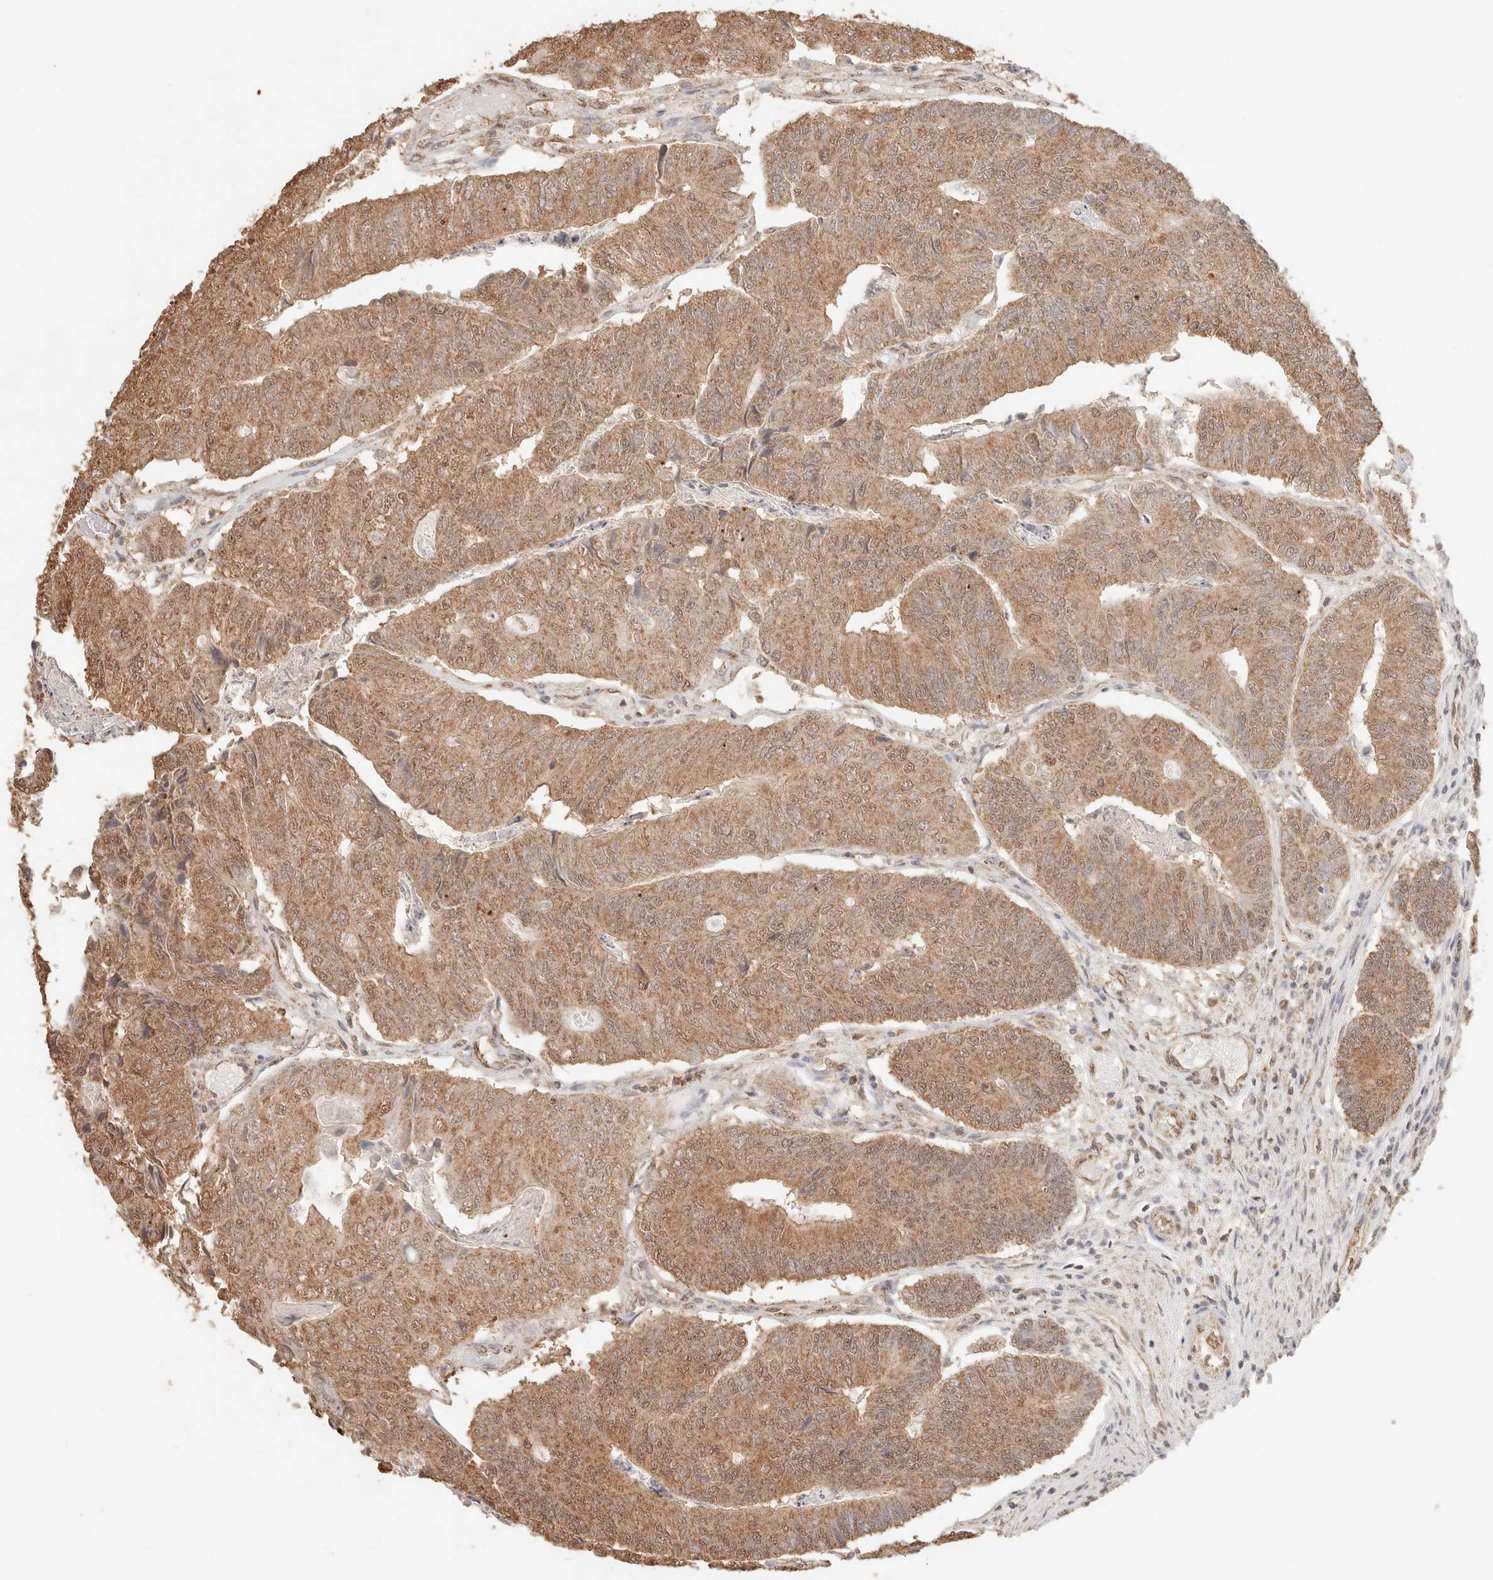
{"staining": {"intensity": "moderate", "quantity": ">75%", "location": "cytoplasmic/membranous,nuclear"}, "tissue": "colorectal cancer", "cell_type": "Tumor cells", "image_type": "cancer", "snomed": [{"axis": "morphology", "description": "Adenocarcinoma, NOS"}, {"axis": "topography", "description": "Colon"}], "caption": "Adenocarcinoma (colorectal) was stained to show a protein in brown. There is medium levels of moderate cytoplasmic/membranous and nuclear staining in approximately >75% of tumor cells. The staining is performed using DAB brown chromogen to label protein expression. The nuclei are counter-stained blue using hematoxylin.", "gene": "IL1R2", "patient": {"sex": "female", "age": 67}}